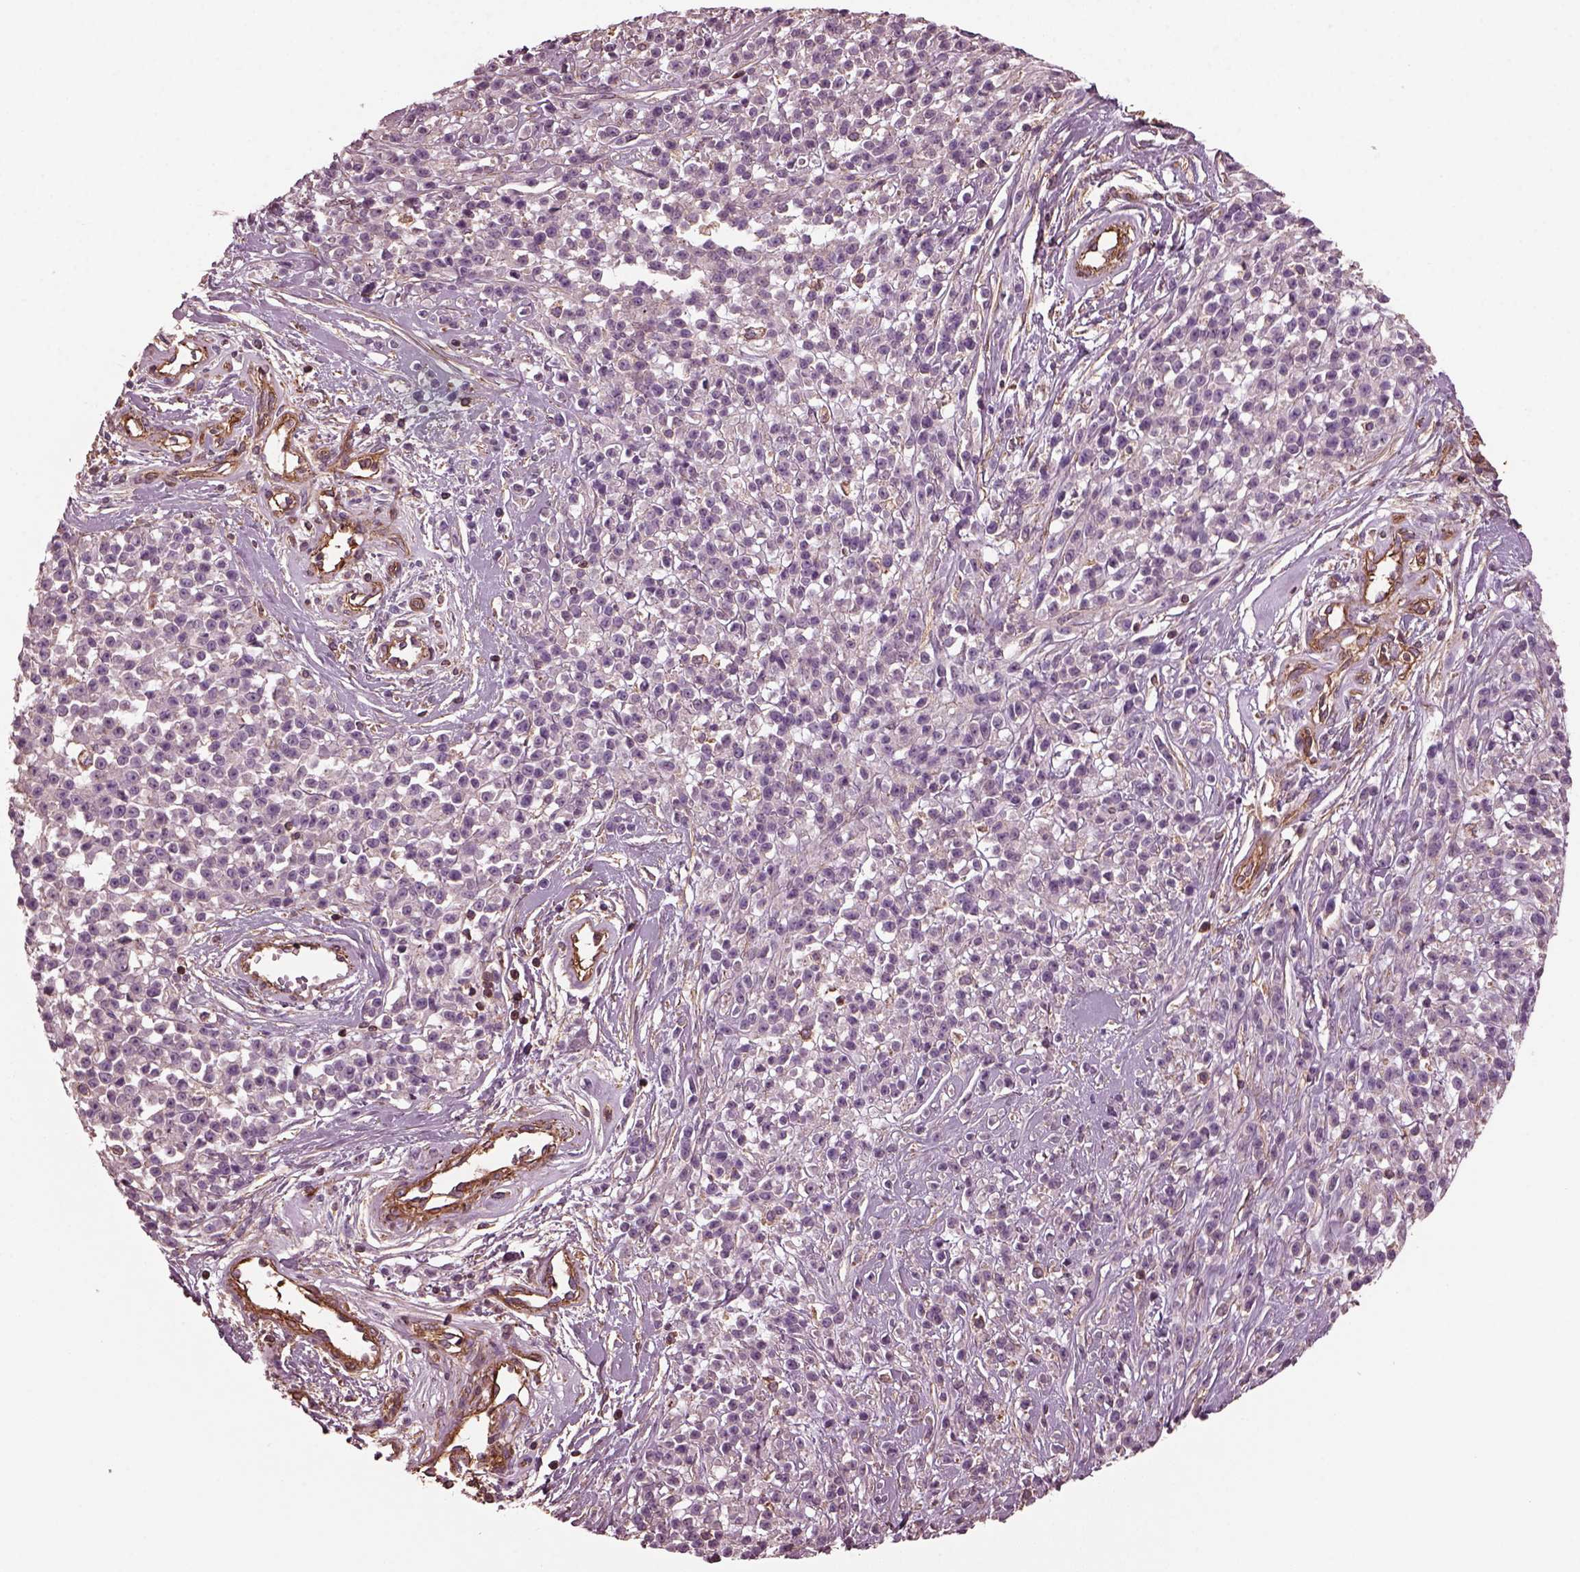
{"staining": {"intensity": "negative", "quantity": "none", "location": "none"}, "tissue": "melanoma", "cell_type": "Tumor cells", "image_type": "cancer", "snomed": [{"axis": "morphology", "description": "Malignant melanoma, NOS"}, {"axis": "topography", "description": "Skin"}, {"axis": "topography", "description": "Skin of trunk"}], "caption": "Micrograph shows no significant protein staining in tumor cells of melanoma. (DAB (3,3'-diaminobenzidine) IHC with hematoxylin counter stain).", "gene": "MYL6", "patient": {"sex": "male", "age": 74}}